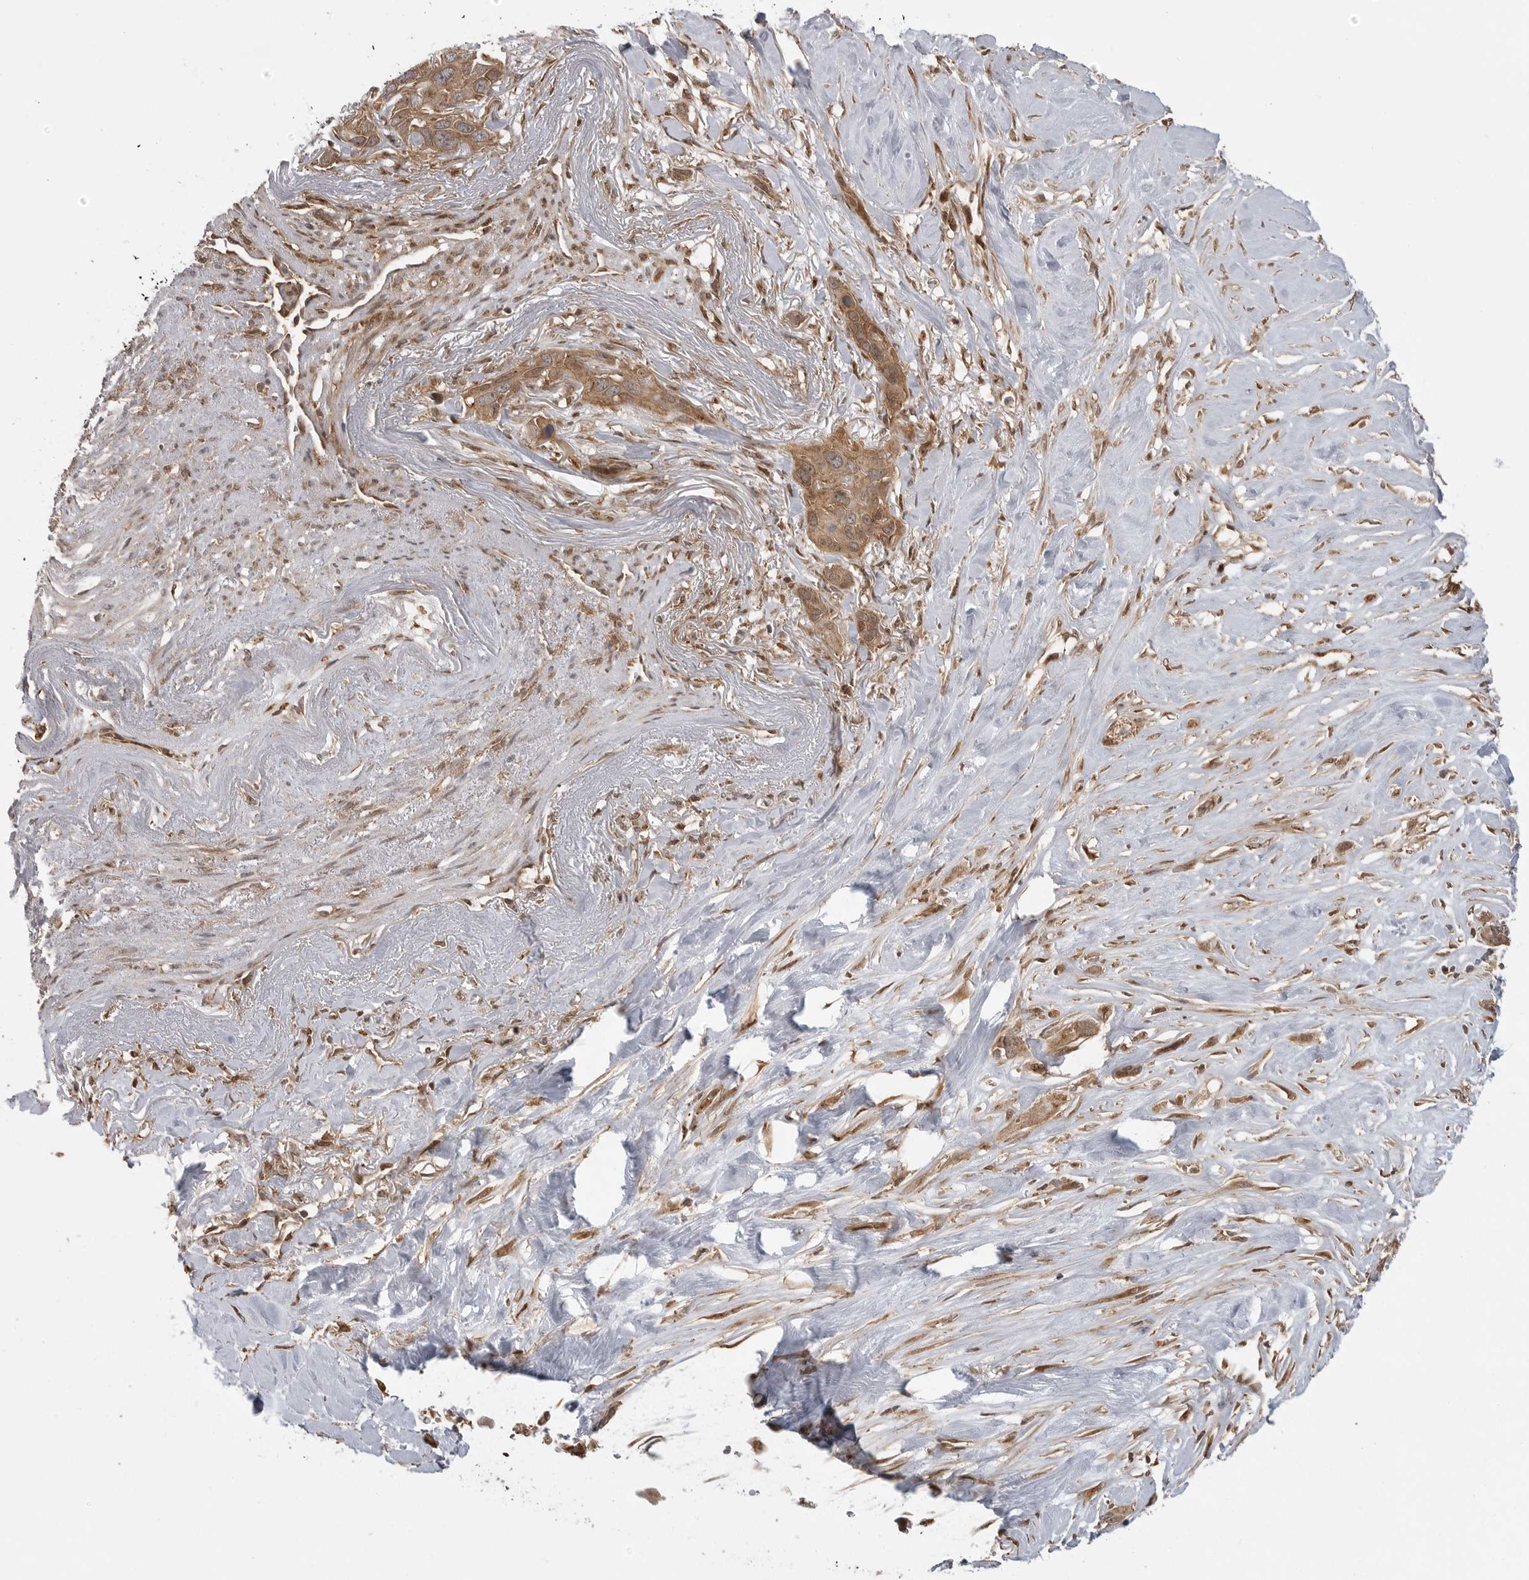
{"staining": {"intensity": "moderate", "quantity": ">75%", "location": "cytoplasmic/membranous"}, "tissue": "pancreatic cancer", "cell_type": "Tumor cells", "image_type": "cancer", "snomed": [{"axis": "morphology", "description": "Adenocarcinoma, NOS"}, {"axis": "topography", "description": "Pancreas"}], "caption": "Pancreatic cancer stained for a protein displays moderate cytoplasmic/membranous positivity in tumor cells.", "gene": "FAT3", "patient": {"sex": "female", "age": 60}}